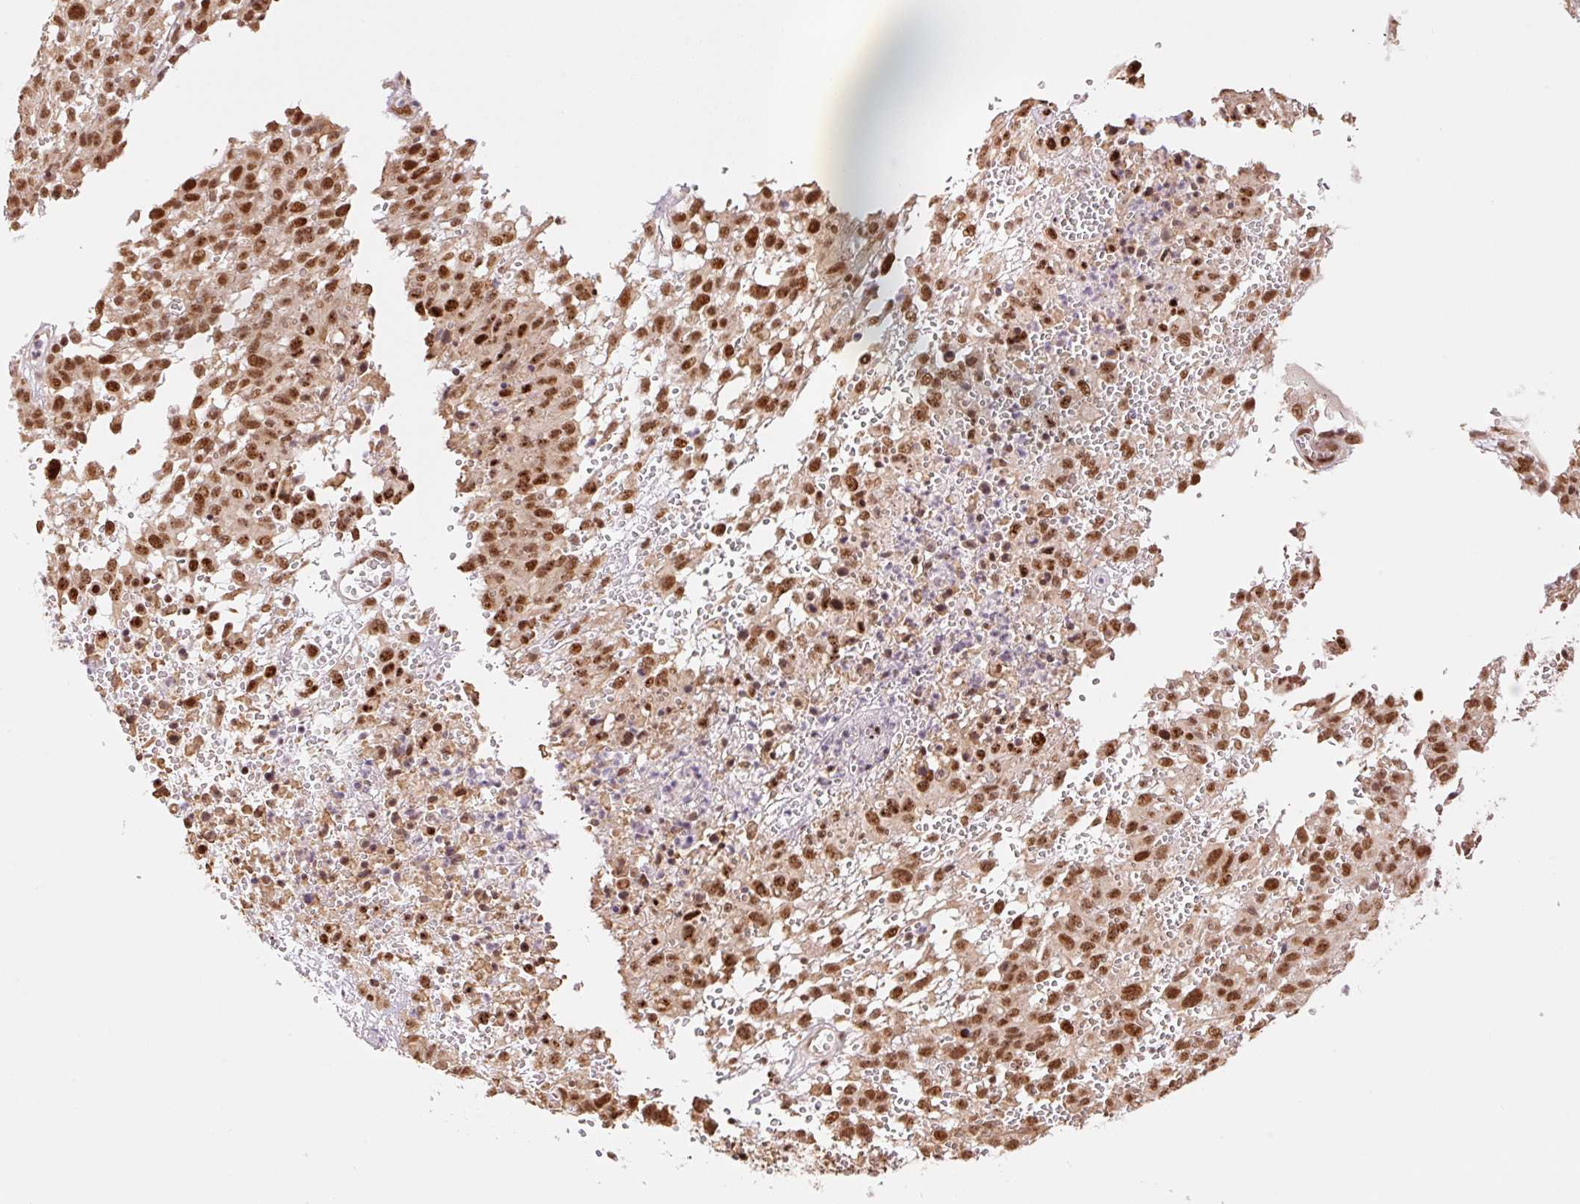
{"staining": {"intensity": "strong", "quantity": ">75%", "location": "nuclear"}, "tissue": "melanoma", "cell_type": "Tumor cells", "image_type": "cancer", "snomed": [{"axis": "morphology", "description": "Malignant melanoma, NOS"}, {"axis": "topography", "description": "Skin"}], "caption": "IHC histopathology image of melanoma stained for a protein (brown), which displays high levels of strong nuclear expression in approximately >75% of tumor cells.", "gene": "INTS8", "patient": {"sex": "male", "age": 46}}